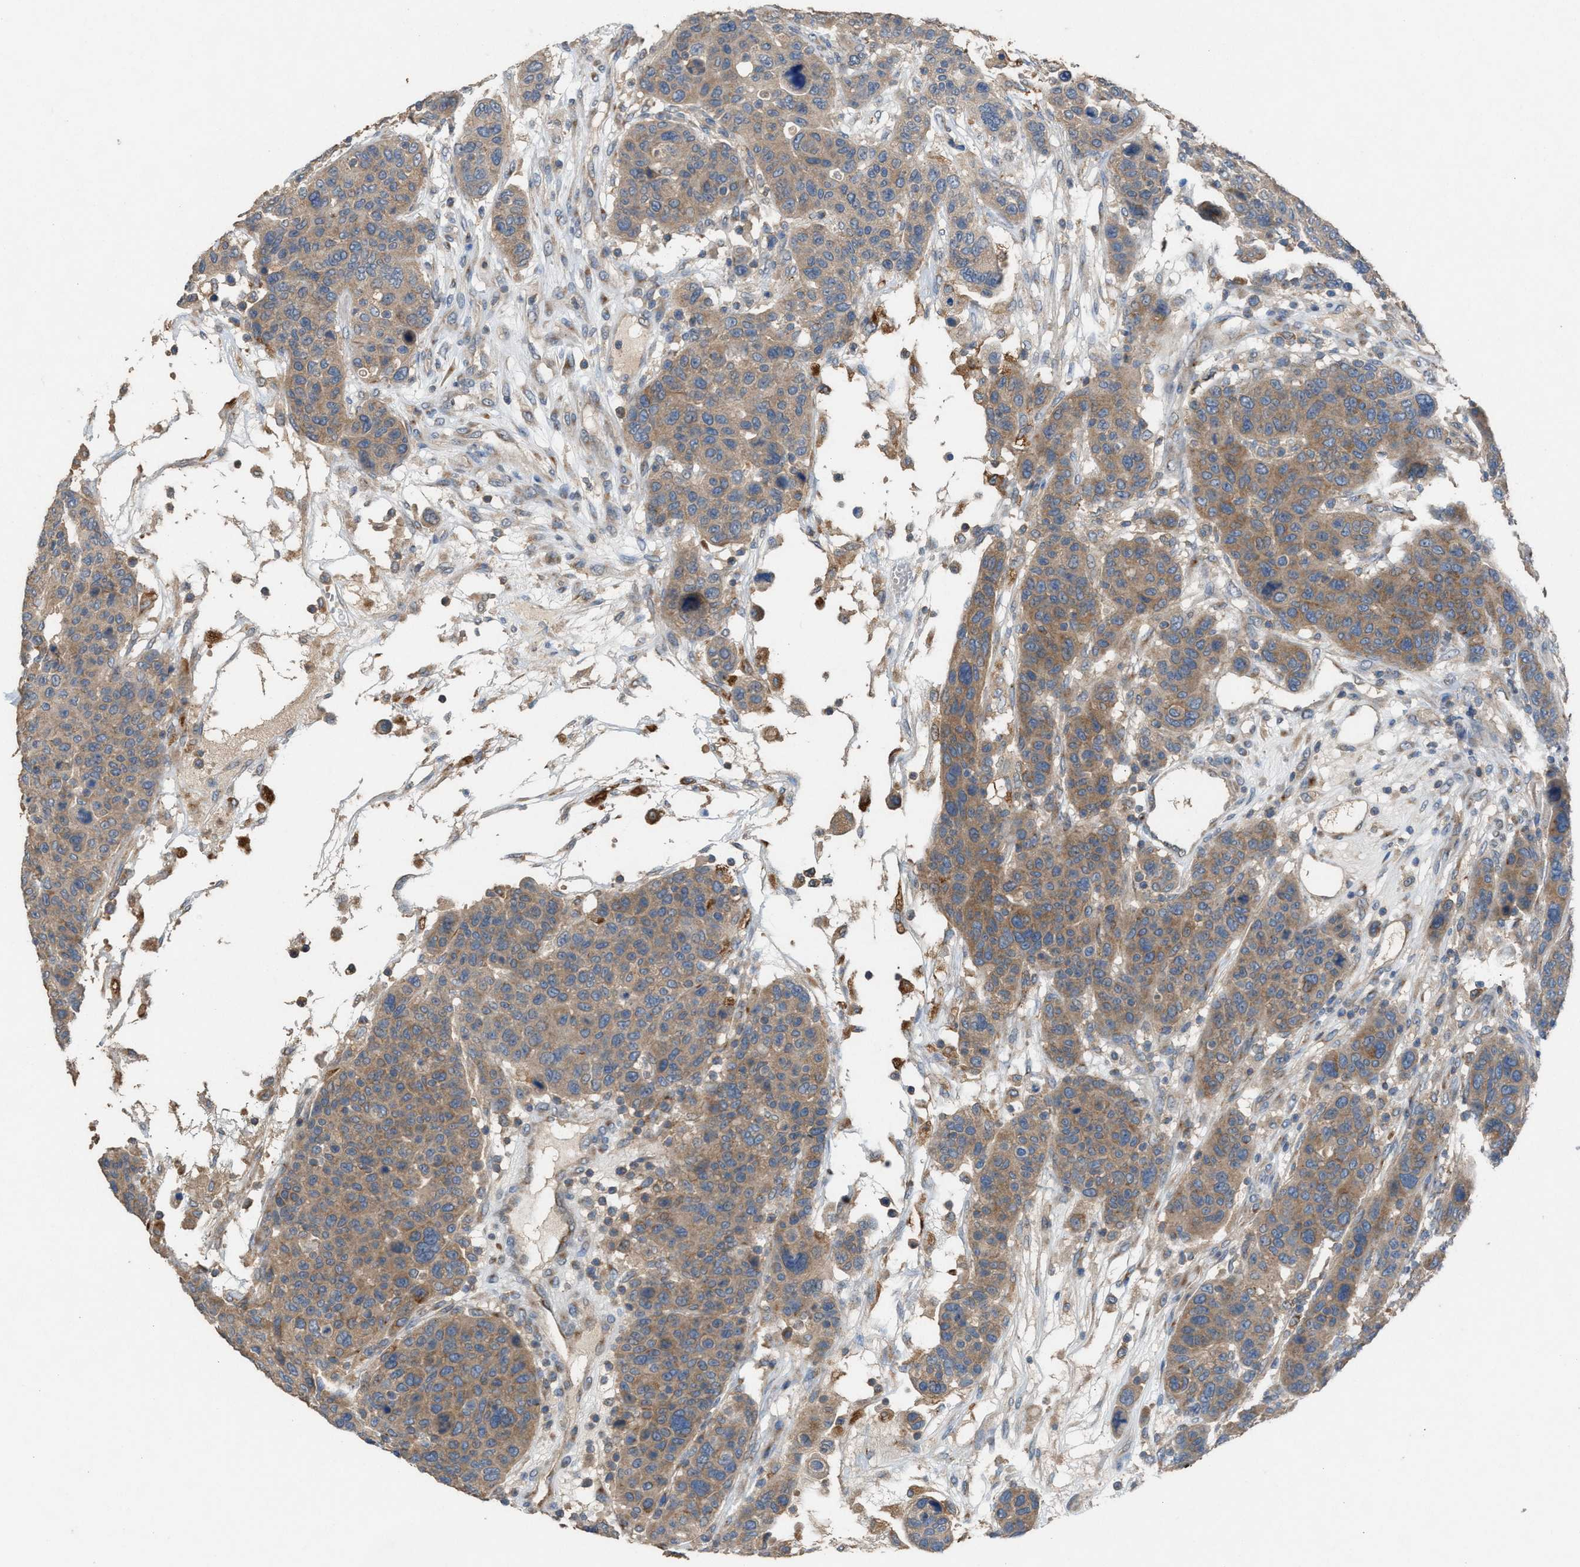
{"staining": {"intensity": "moderate", "quantity": ">75%", "location": "cytoplasmic/membranous"}, "tissue": "breast cancer", "cell_type": "Tumor cells", "image_type": "cancer", "snomed": [{"axis": "morphology", "description": "Duct carcinoma"}, {"axis": "topography", "description": "Breast"}], "caption": "Moderate cytoplasmic/membranous positivity for a protein is identified in about >75% of tumor cells of breast invasive ductal carcinoma using immunohistochemistry (IHC).", "gene": "TPK1", "patient": {"sex": "female", "age": 37}}